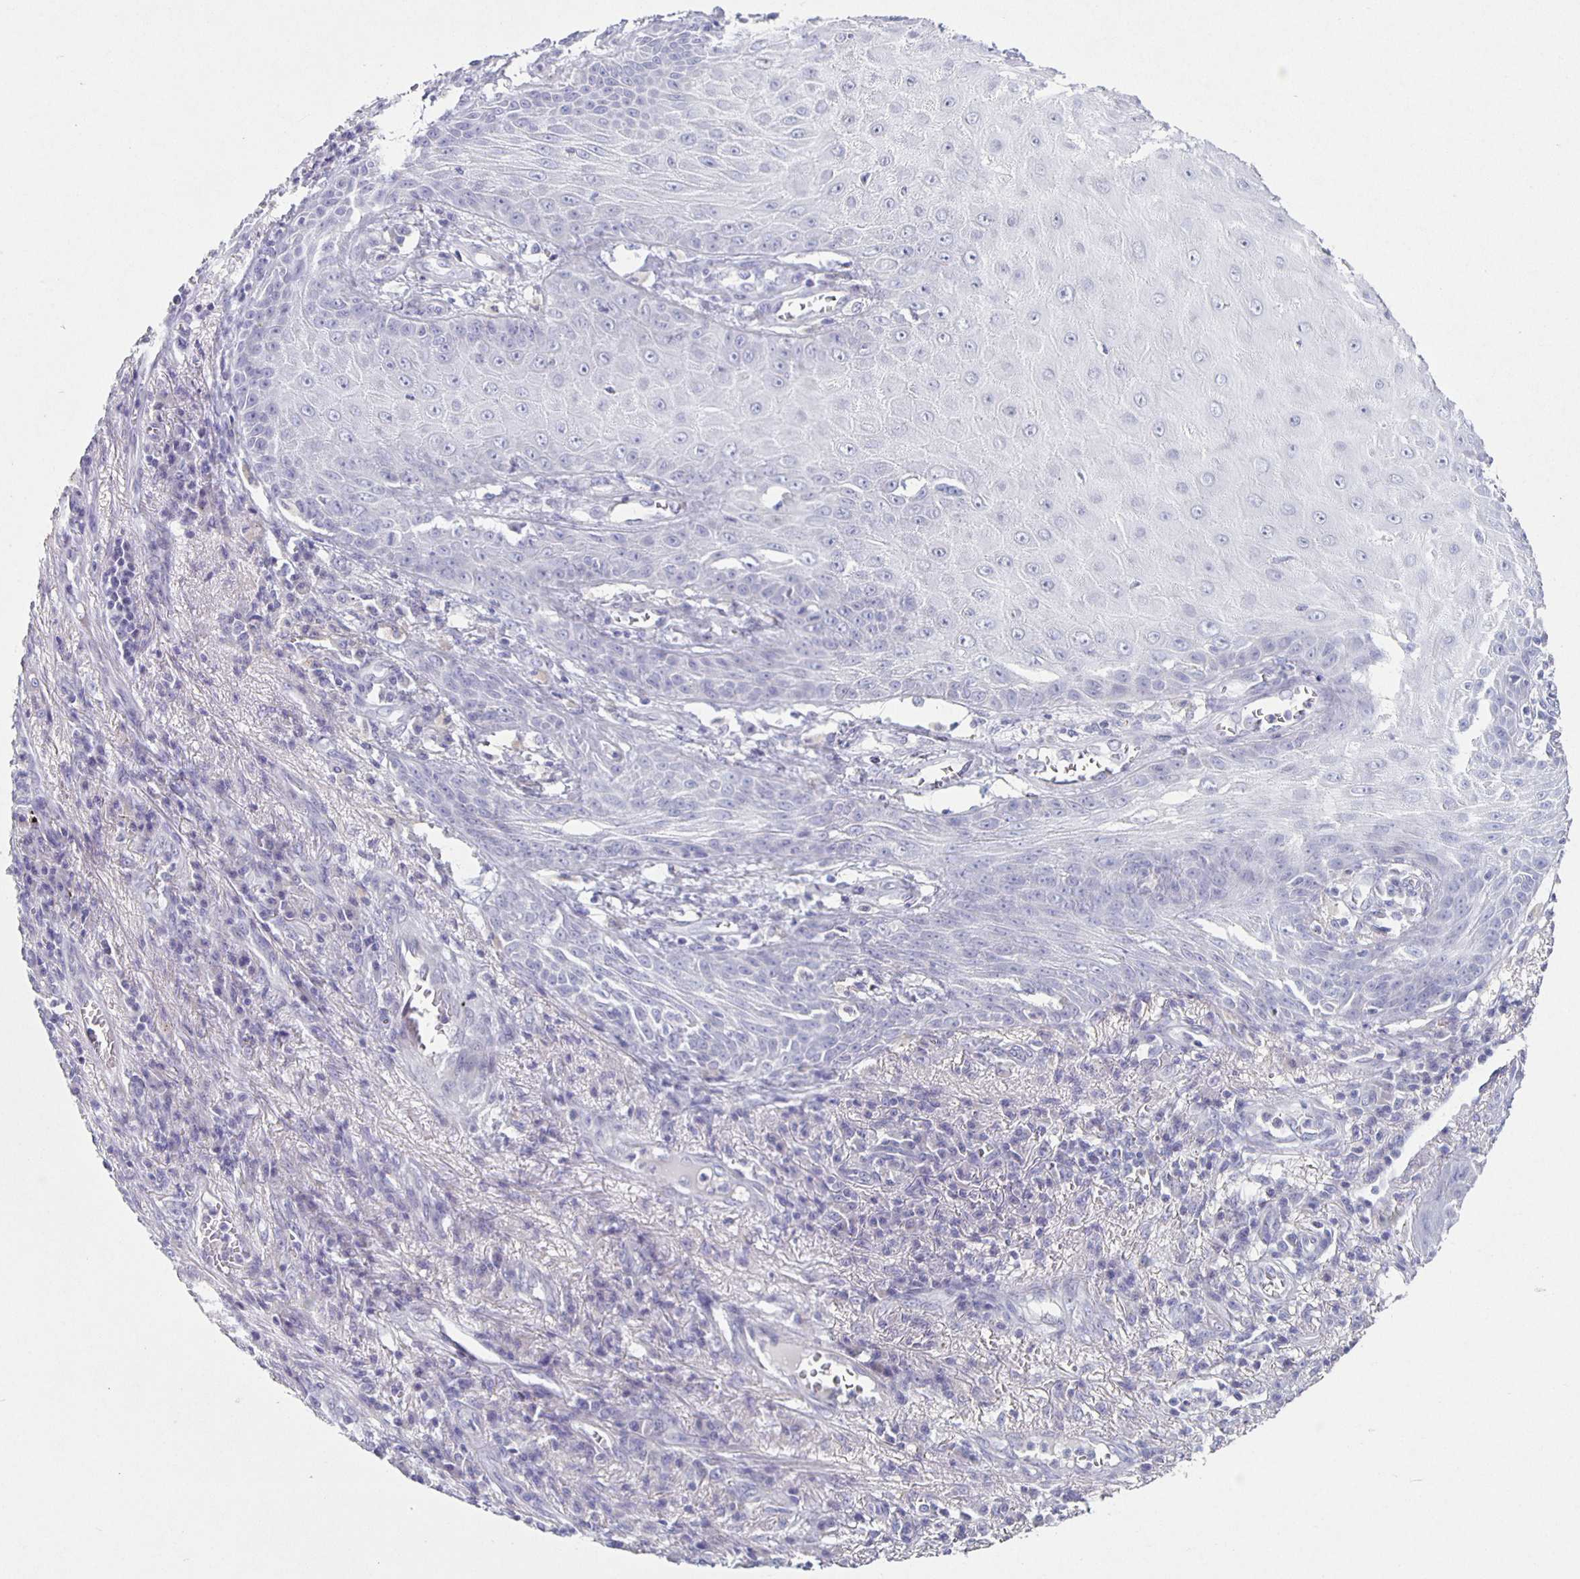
{"staining": {"intensity": "negative", "quantity": "none", "location": "none"}, "tissue": "skin cancer", "cell_type": "Tumor cells", "image_type": "cancer", "snomed": [{"axis": "morphology", "description": "Squamous cell carcinoma, NOS"}, {"axis": "topography", "description": "Skin"}], "caption": "Immunohistochemistry of human skin squamous cell carcinoma demonstrates no positivity in tumor cells.", "gene": "CARNS1", "patient": {"sex": "male", "age": 70}}